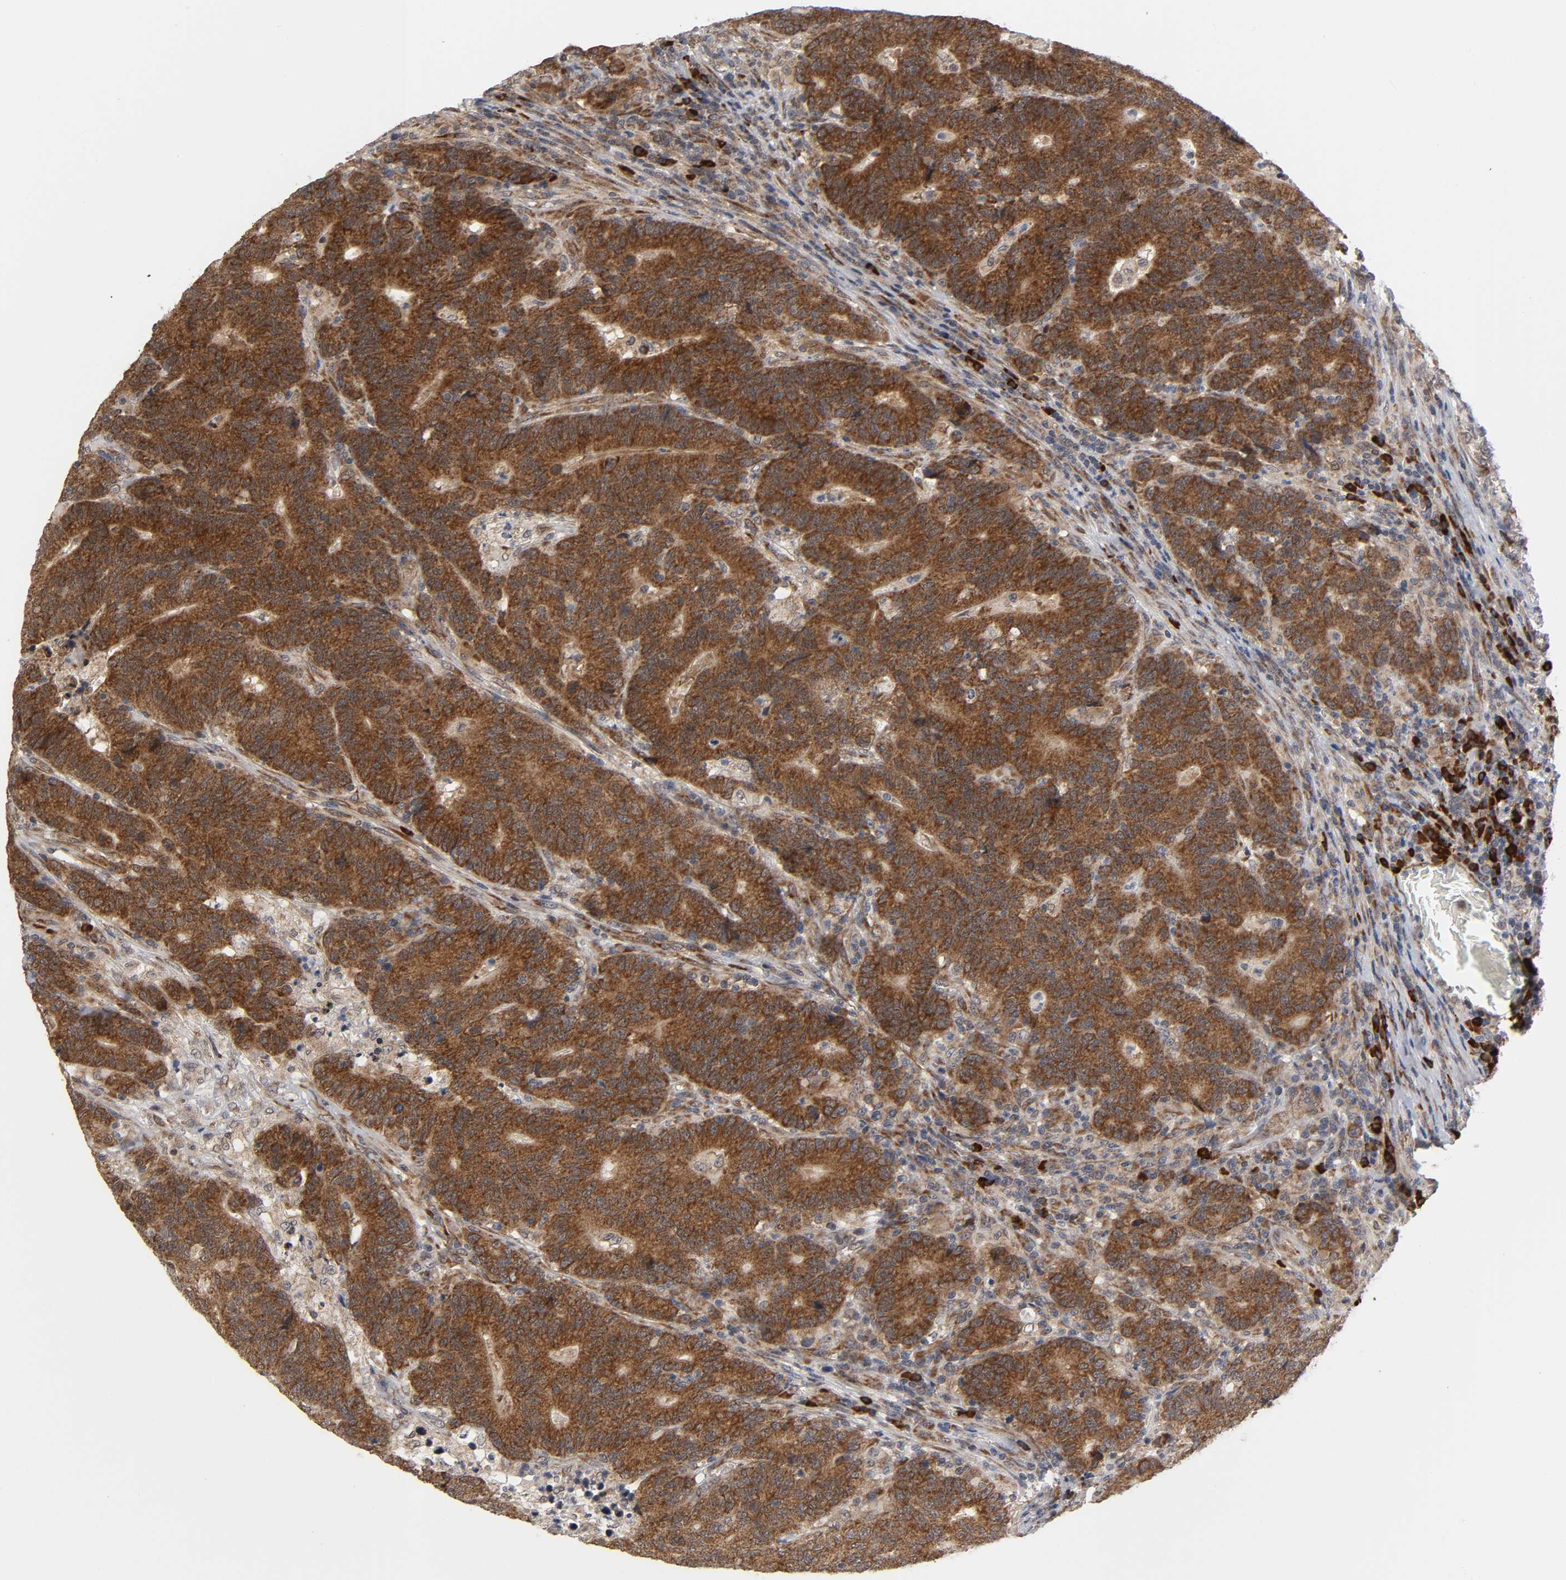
{"staining": {"intensity": "strong", "quantity": ">75%", "location": "cytoplasmic/membranous"}, "tissue": "colorectal cancer", "cell_type": "Tumor cells", "image_type": "cancer", "snomed": [{"axis": "morphology", "description": "Normal tissue, NOS"}, {"axis": "morphology", "description": "Adenocarcinoma, NOS"}, {"axis": "topography", "description": "Colon"}], "caption": "Immunohistochemistry (IHC) photomicrograph of human colorectal cancer (adenocarcinoma) stained for a protein (brown), which reveals high levels of strong cytoplasmic/membranous expression in approximately >75% of tumor cells.", "gene": "SLC30A9", "patient": {"sex": "female", "age": 75}}